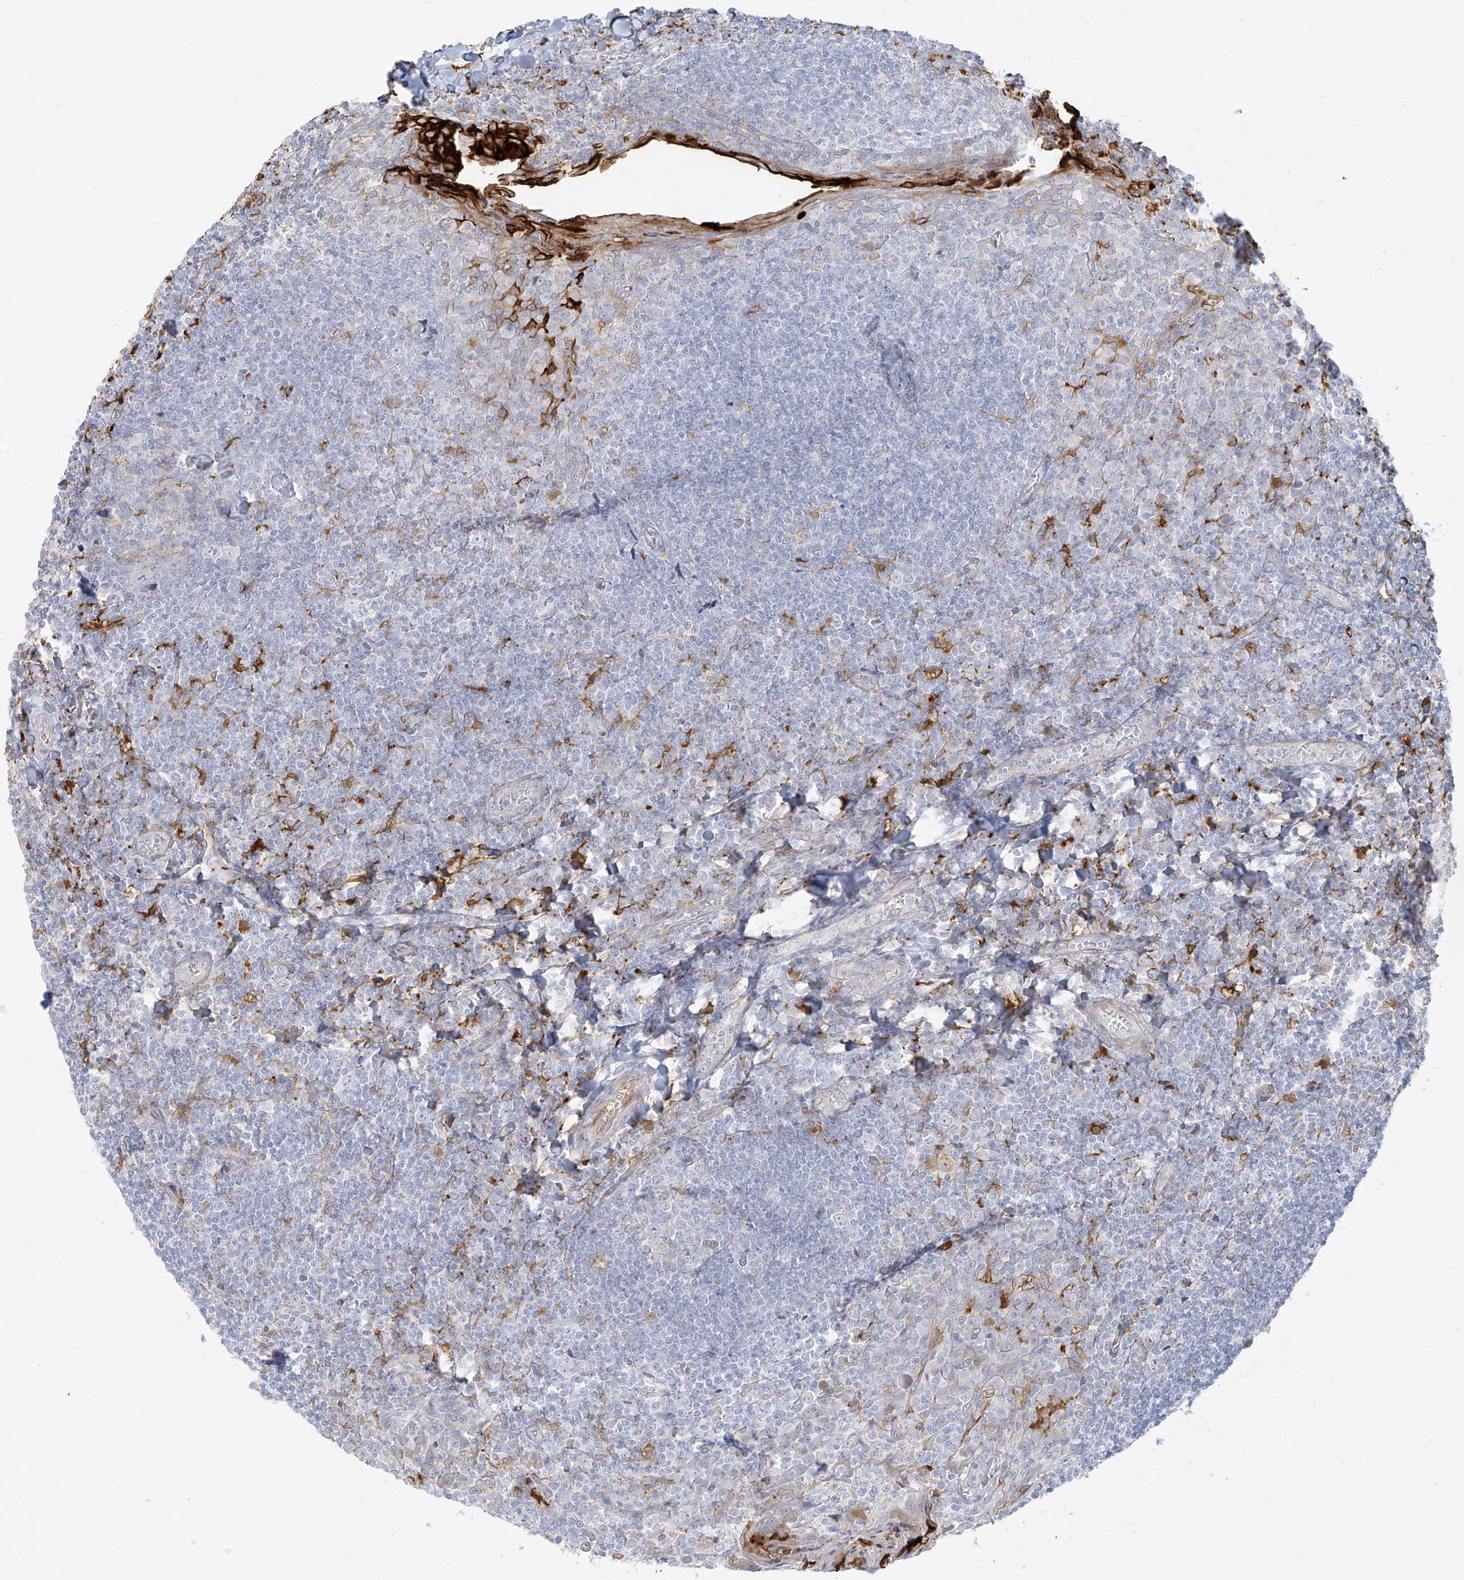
{"staining": {"intensity": "negative", "quantity": "none", "location": "none"}, "tissue": "tonsil", "cell_type": "Germinal center cells", "image_type": "normal", "snomed": [{"axis": "morphology", "description": "Normal tissue, NOS"}, {"axis": "topography", "description": "Tonsil"}], "caption": "Immunohistochemistry image of benign tonsil: human tonsil stained with DAB (3,3'-diaminobenzidine) reveals no significant protein positivity in germinal center cells. Nuclei are stained in blue.", "gene": "UPK1B", "patient": {"sex": "male", "age": 27}}